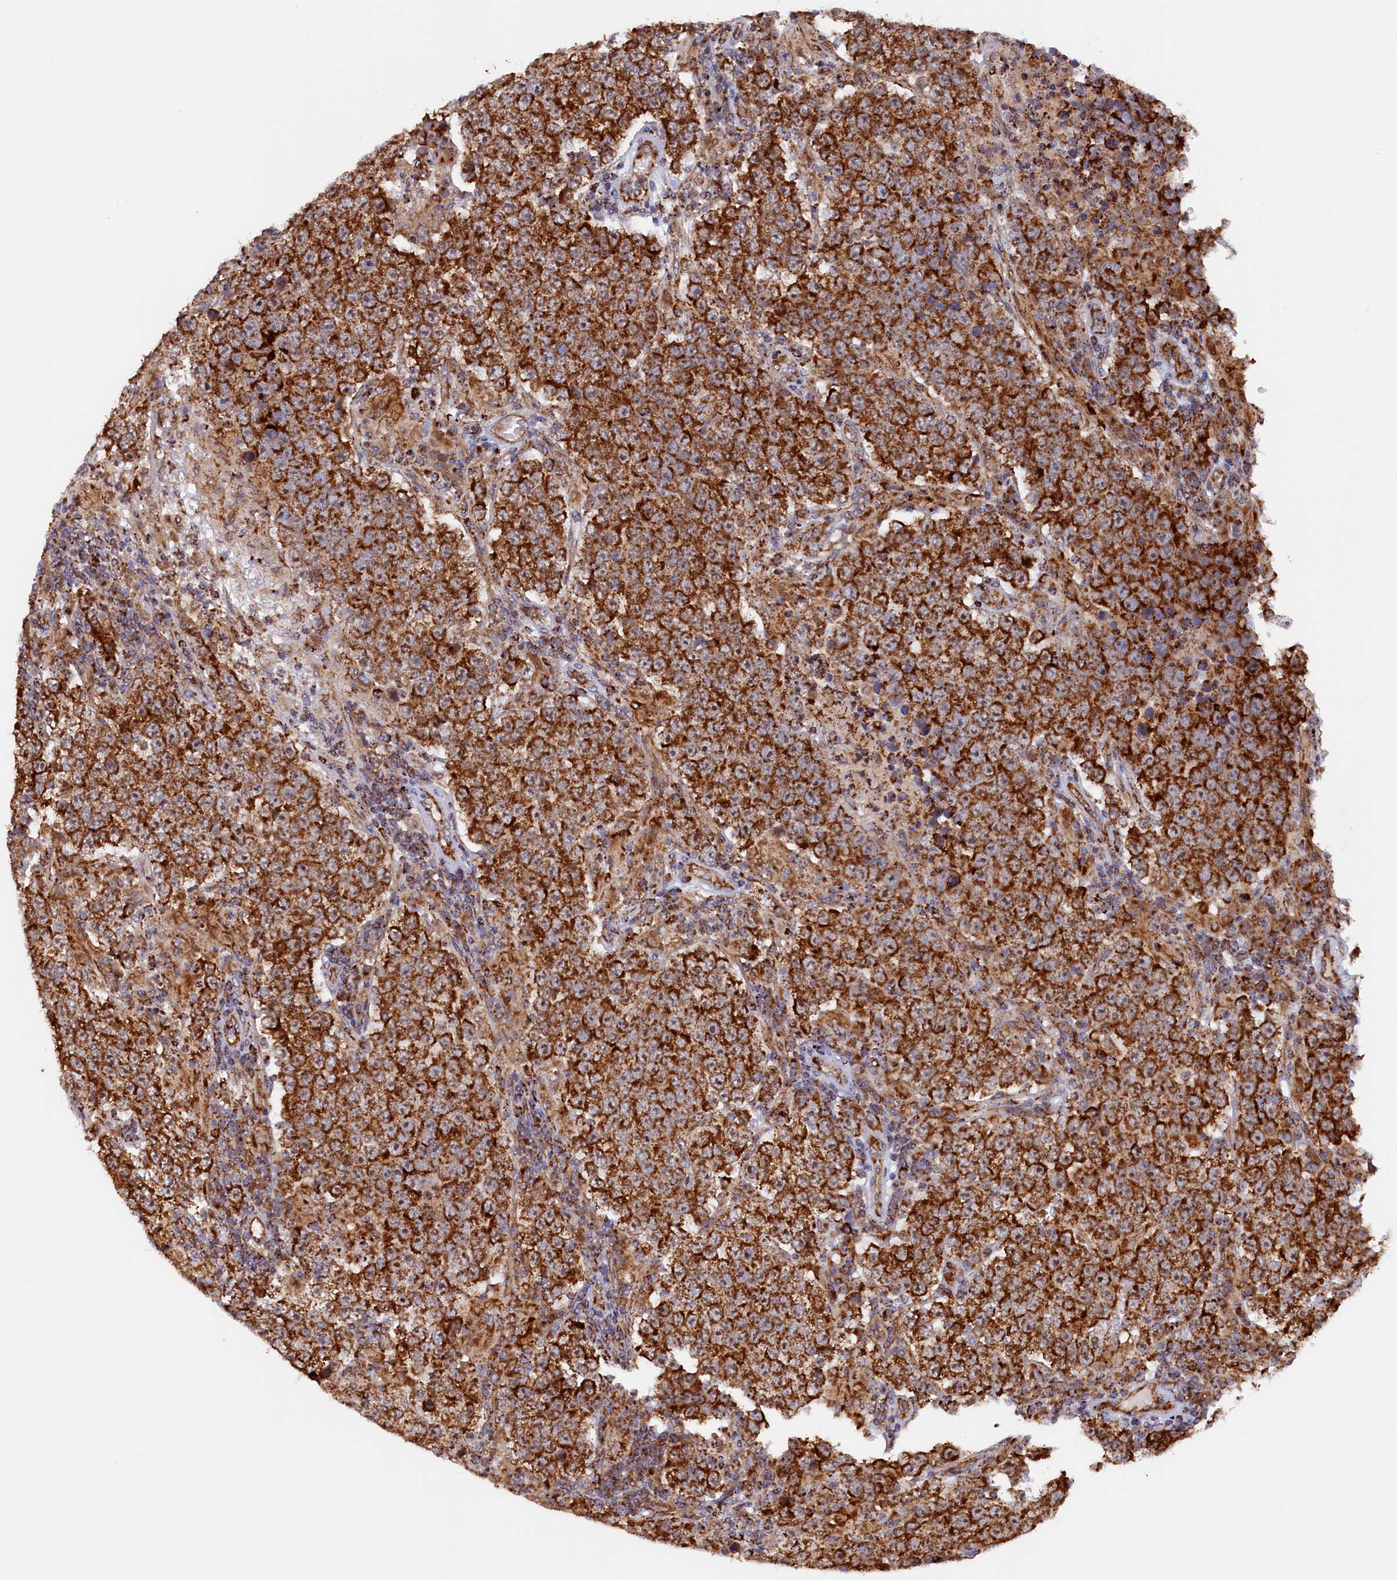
{"staining": {"intensity": "strong", "quantity": ">75%", "location": "cytoplasmic/membranous"}, "tissue": "testis cancer", "cell_type": "Tumor cells", "image_type": "cancer", "snomed": [{"axis": "morphology", "description": "Normal tissue, NOS"}, {"axis": "morphology", "description": "Urothelial carcinoma, High grade"}, {"axis": "morphology", "description": "Seminoma, NOS"}, {"axis": "morphology", "description": "Carcinoma, Embryonal, NOS"}, {"axis": "topography", "description": "Urinary bladder"}, {"axis": "topography", "description": "Testis"}], "caption": "DAB (3,3'-diaminobenzidine) immunohistochemical staining of human testis cancer shows strong cytoplasmic/membranous protein staining in approximately >75% of tumor cells.", "gene": "UBE3B", "patient": {"sex": "male", "age": 41}}